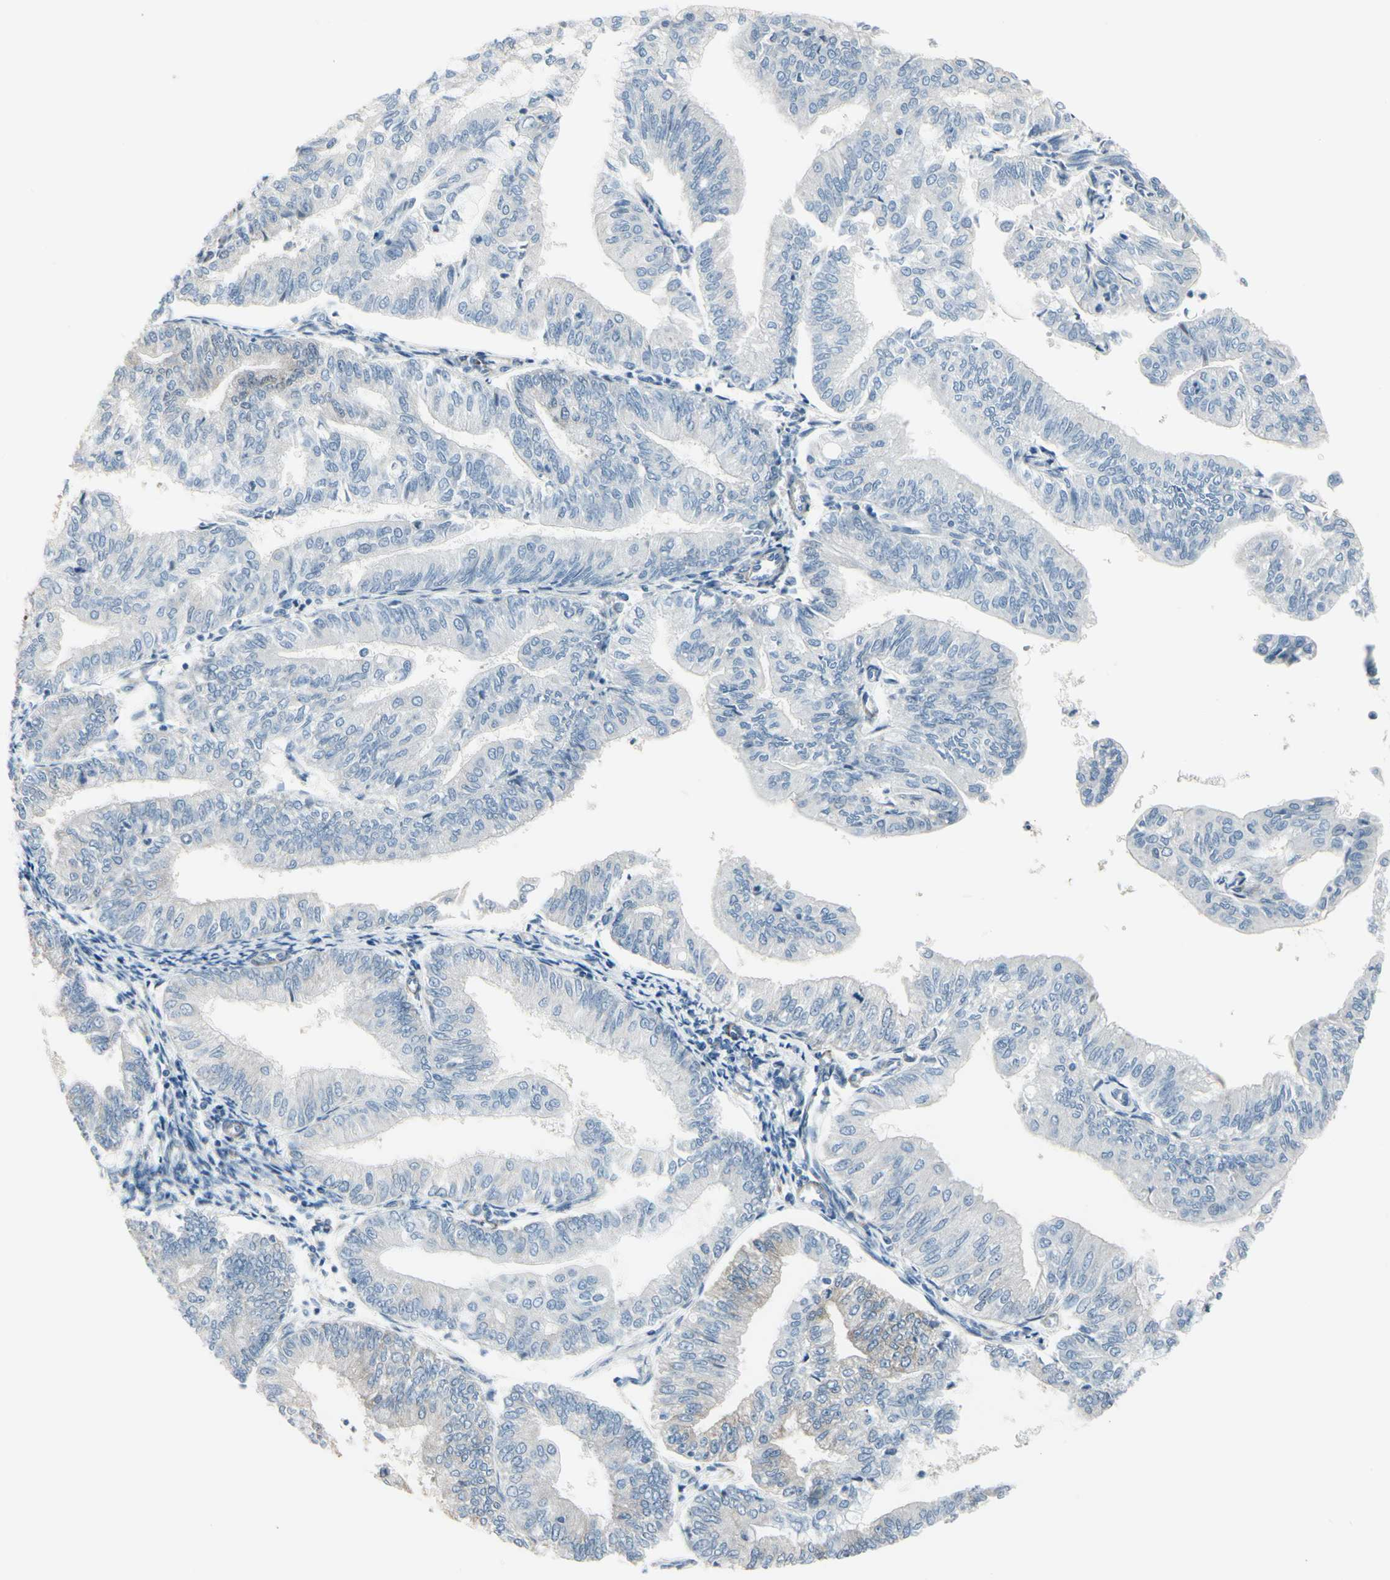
{"staining": {"intensity": "strong", "quantity": "<25%", "location": "cytoplasmic/membranous"}, "tissue": "endometrial cancer", "cell_type": "Tumor cells", "image_type": "cancer", "snomed": [{"axis": "morphology", "description": "Adenocarcinoma, NOS"}, {"axis": "topography", "description": "Endometrium"}], "caption": "Adenocarcinoma (endometrial) stained with a brown dye exhibits strong cytoplasmic/membranous positive expression in about <25% of tumor cells.", "gene": "MAP2", "patient": {"sex": "female", "age": 59}}